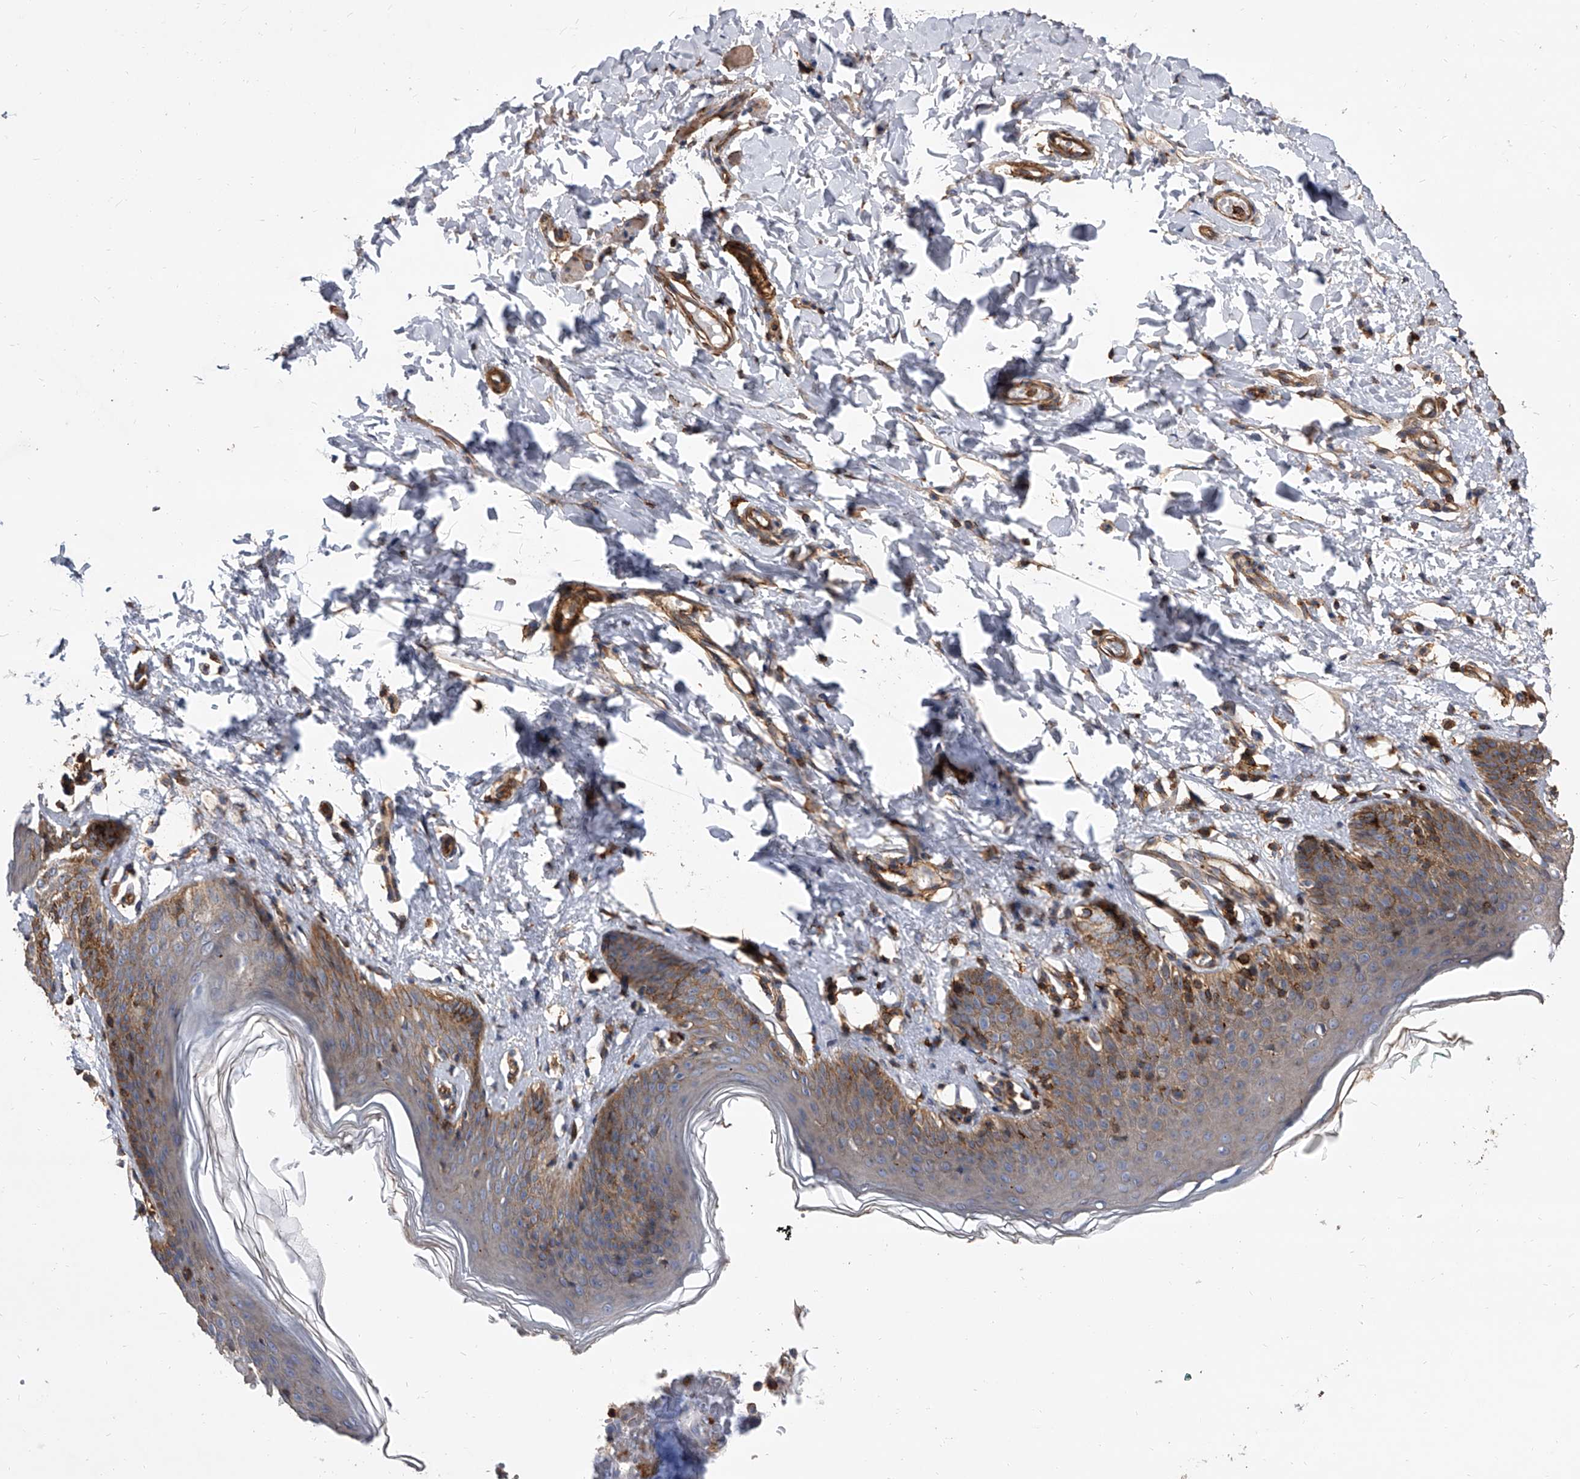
{"staining": {"intensity": "moderate", "quantity": ">75%", "location": "cytoplasmic/membranous"}, "tissue": "skin", "cell_type": "Epidermal cells", "image_type": "normal", "snomed": [{"axis": "morphology", "description": "Normal tissue, NOS"}, {"axis": "topography", "description": "Vulva"}], "caption": "This micrograph reveals IHC staining of normal human skin, with medium moderate cytoplasmic/membranous positivity in approximately >75% of epidermal cells.", "gene": "PISD", "patient": {"sex": "female", "age": 66}}